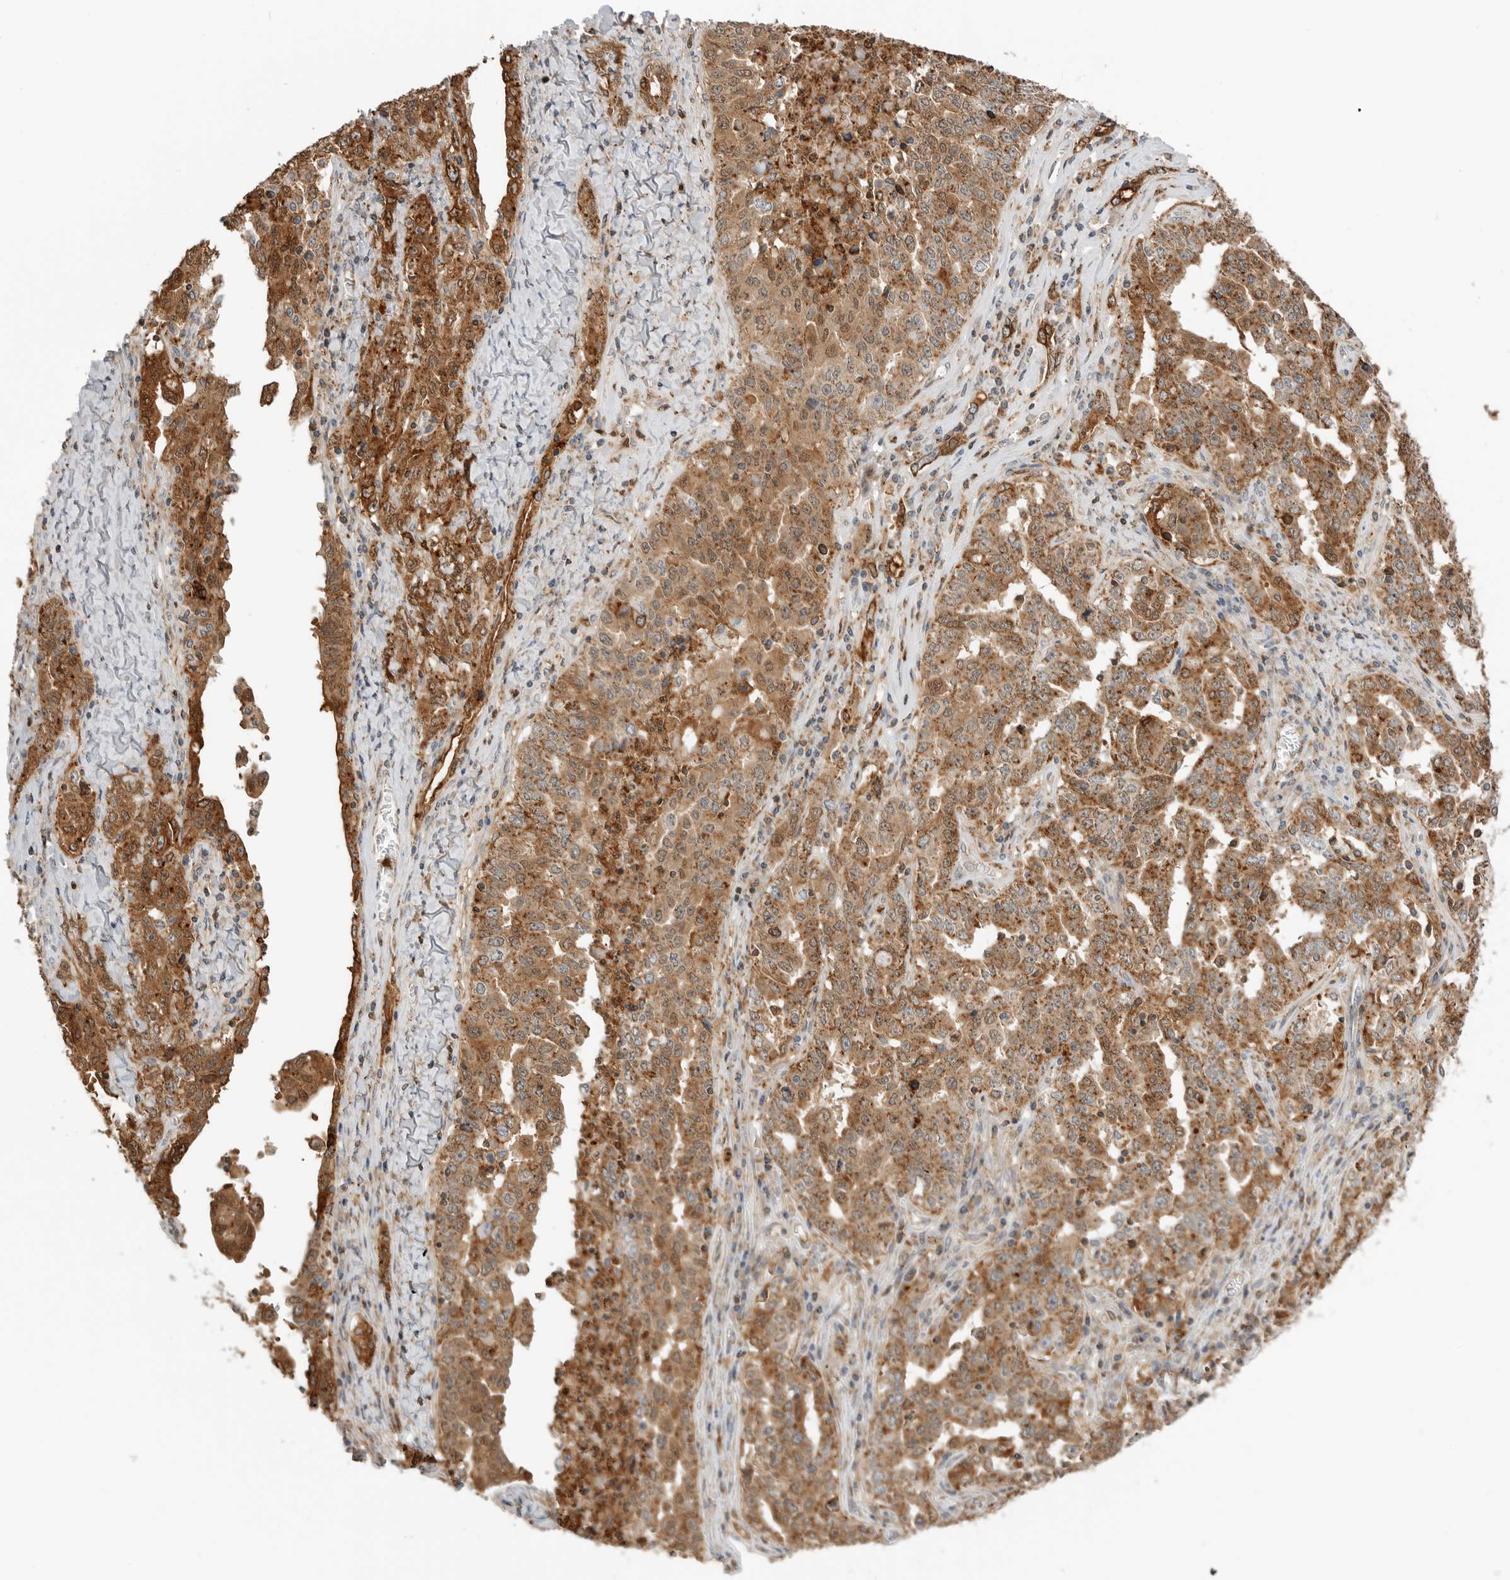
{"staining": {"intensity": "strong", "quantity": ">75%", "location": "cytoplasmic/membranous"}, "tissue": "ovarian cancer", "cell_type": "Tumor cells", "image_type": "cancer", "snomed": [{"axis": "morphology", "description": "Carcinoma, endometroid"}, {"axis": "topography", "description": "Ovary"}], "caption": "This photomicrograph demonstrates endometroid carcinoma (ovarian) stained with immunohistochemistry (IHC) to label a protein in brown. The cytoplasmic/membranous of tumor cells show strong positivity for the protein. Nuclei are counter-stained blue.", "gene": "ANXA11", "patient": {"sex": "female", "age": 62}}